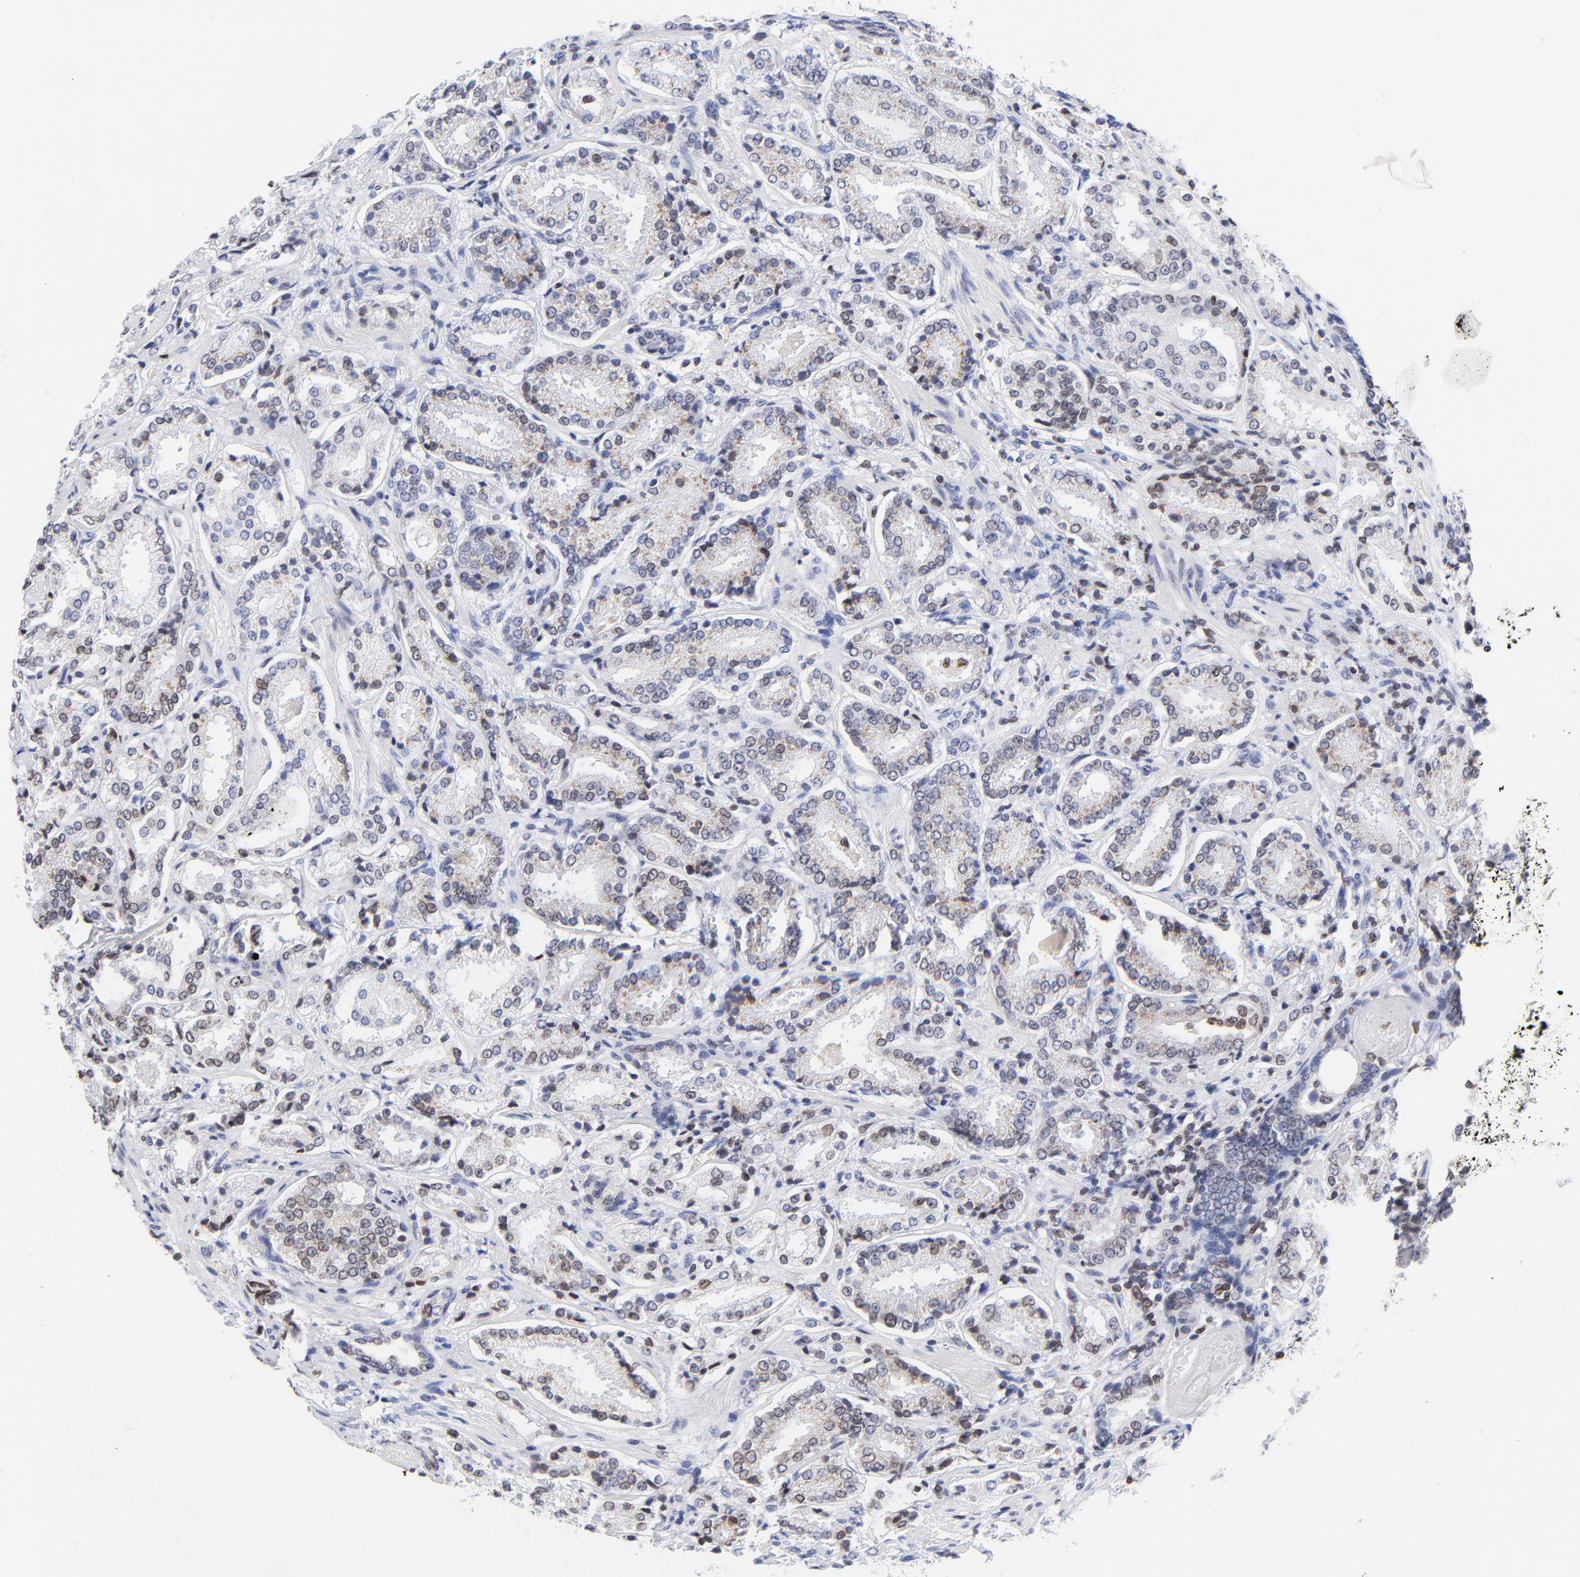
{"staining": {"intensity": "moderate", "quantity": ">75%", "location": "cytoplasmic/membranous,nuclear"}, "tissue": "prostate cancer", "cell_type": "Tumor cells", "image_type": "cancer", "snomed": [{"axis": "morphology", "description": "Adenocarcinoma, High grade"}, {"axis": "topography", "description": "Prostate"}], "caption": "Moderate cytoplasmic/membranous and nuclear positivity is present in approximately >75% of tumor cells in prostate adenocarcinoma (high-grade). The protein of interest is stained brown, and the nuclei are stained in blue (DAB IHC with brightfield microscopy, high magnification).", "gene": "THAP7", "patient": {"sex": "male", "age": 58}}